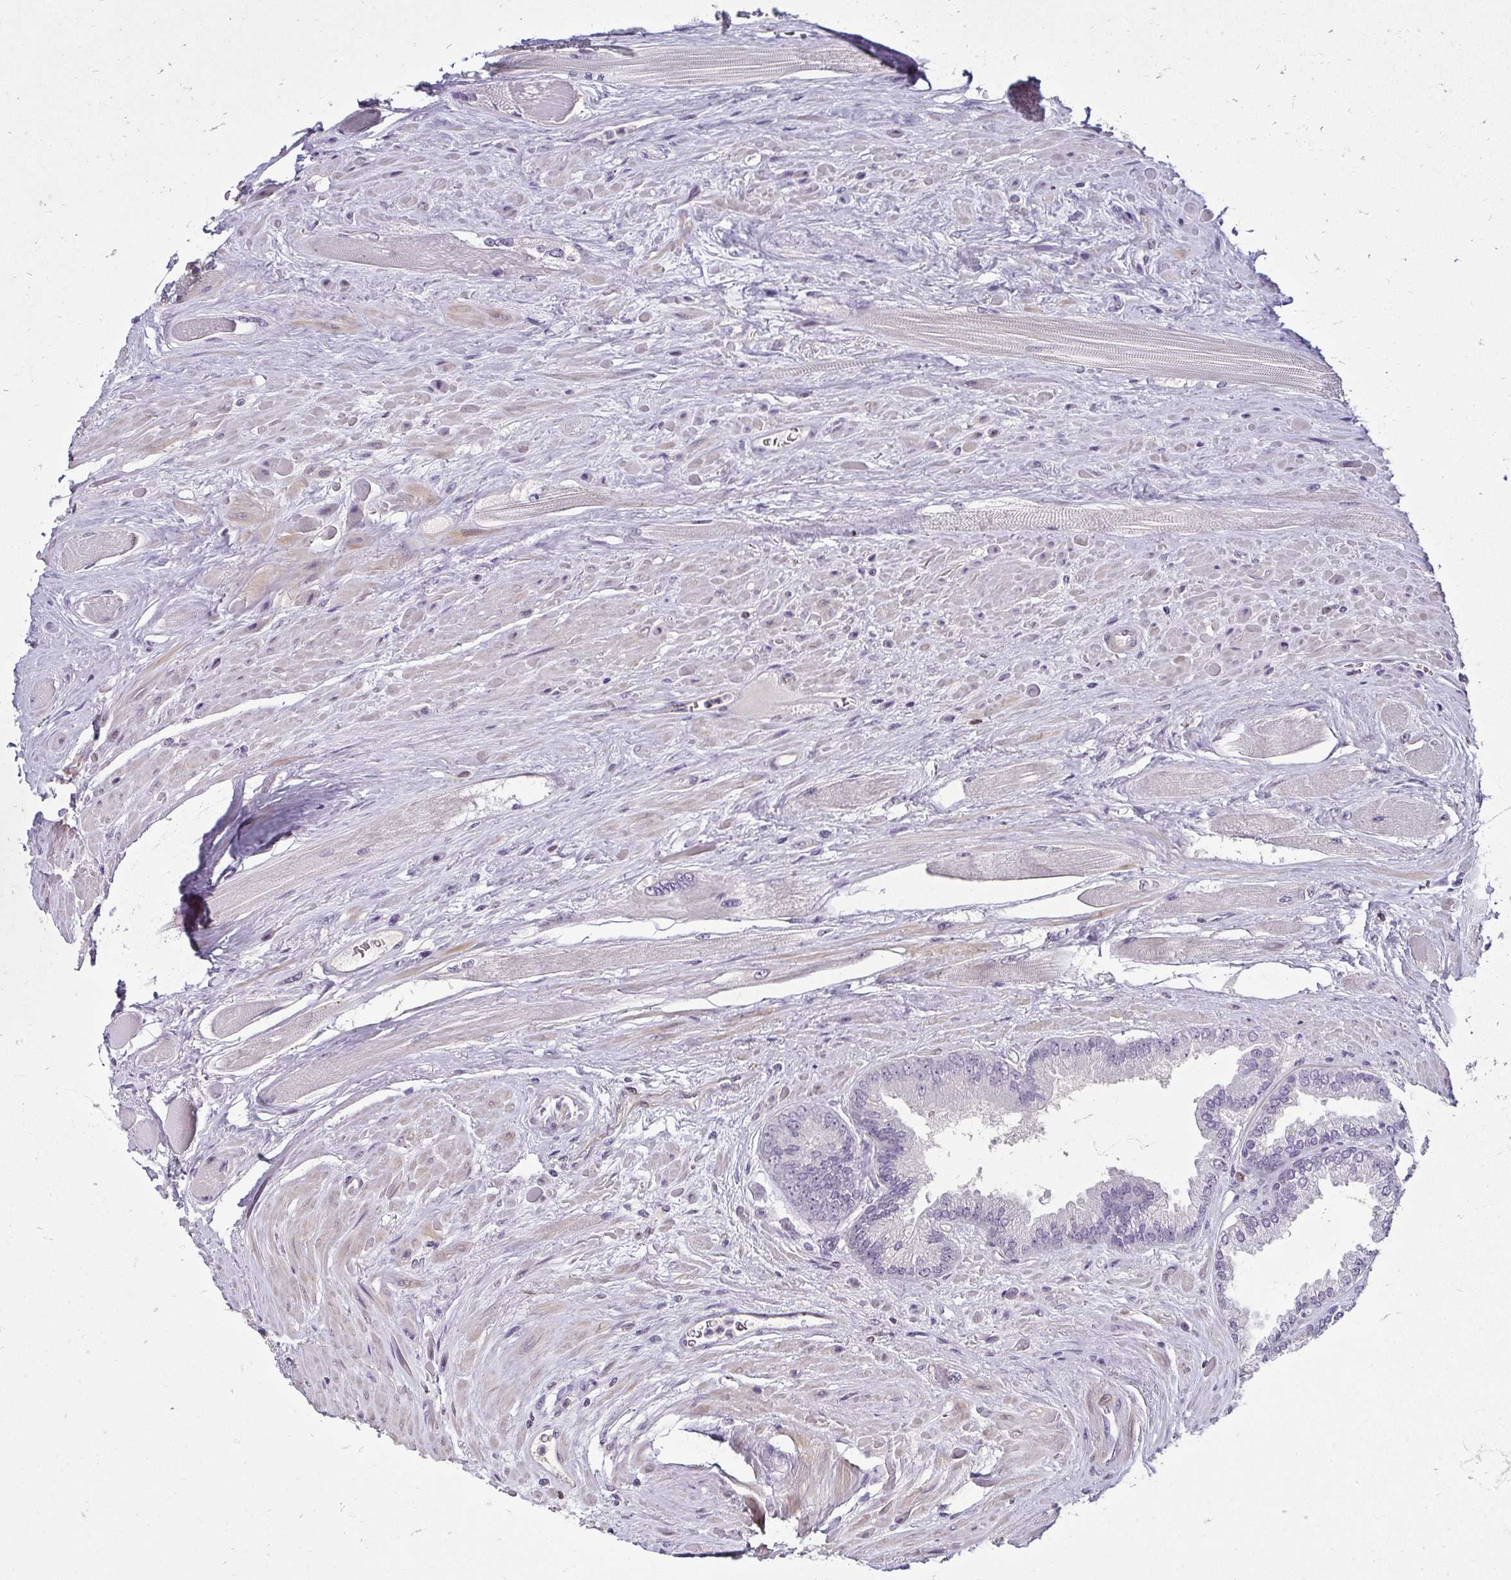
{"staining": {"intensity": "negative", "quantity": "none", "location": "none"}, "tissue": "prostate cancer", "cell_type": "Tumor cells", "image_type": "cancer", "snomed": [{"axis": "morphology", "description": "Adenocarcinoma, Low grade"}, {"axis": "topography", "description": "Prostate"}], "caption": "An image of prostate low-grade adenocarcinoma stained for a protein displays no brown staining in tumor cells.", "gene": "HOPX", "patient": {"sex": "male", "age": 67}}